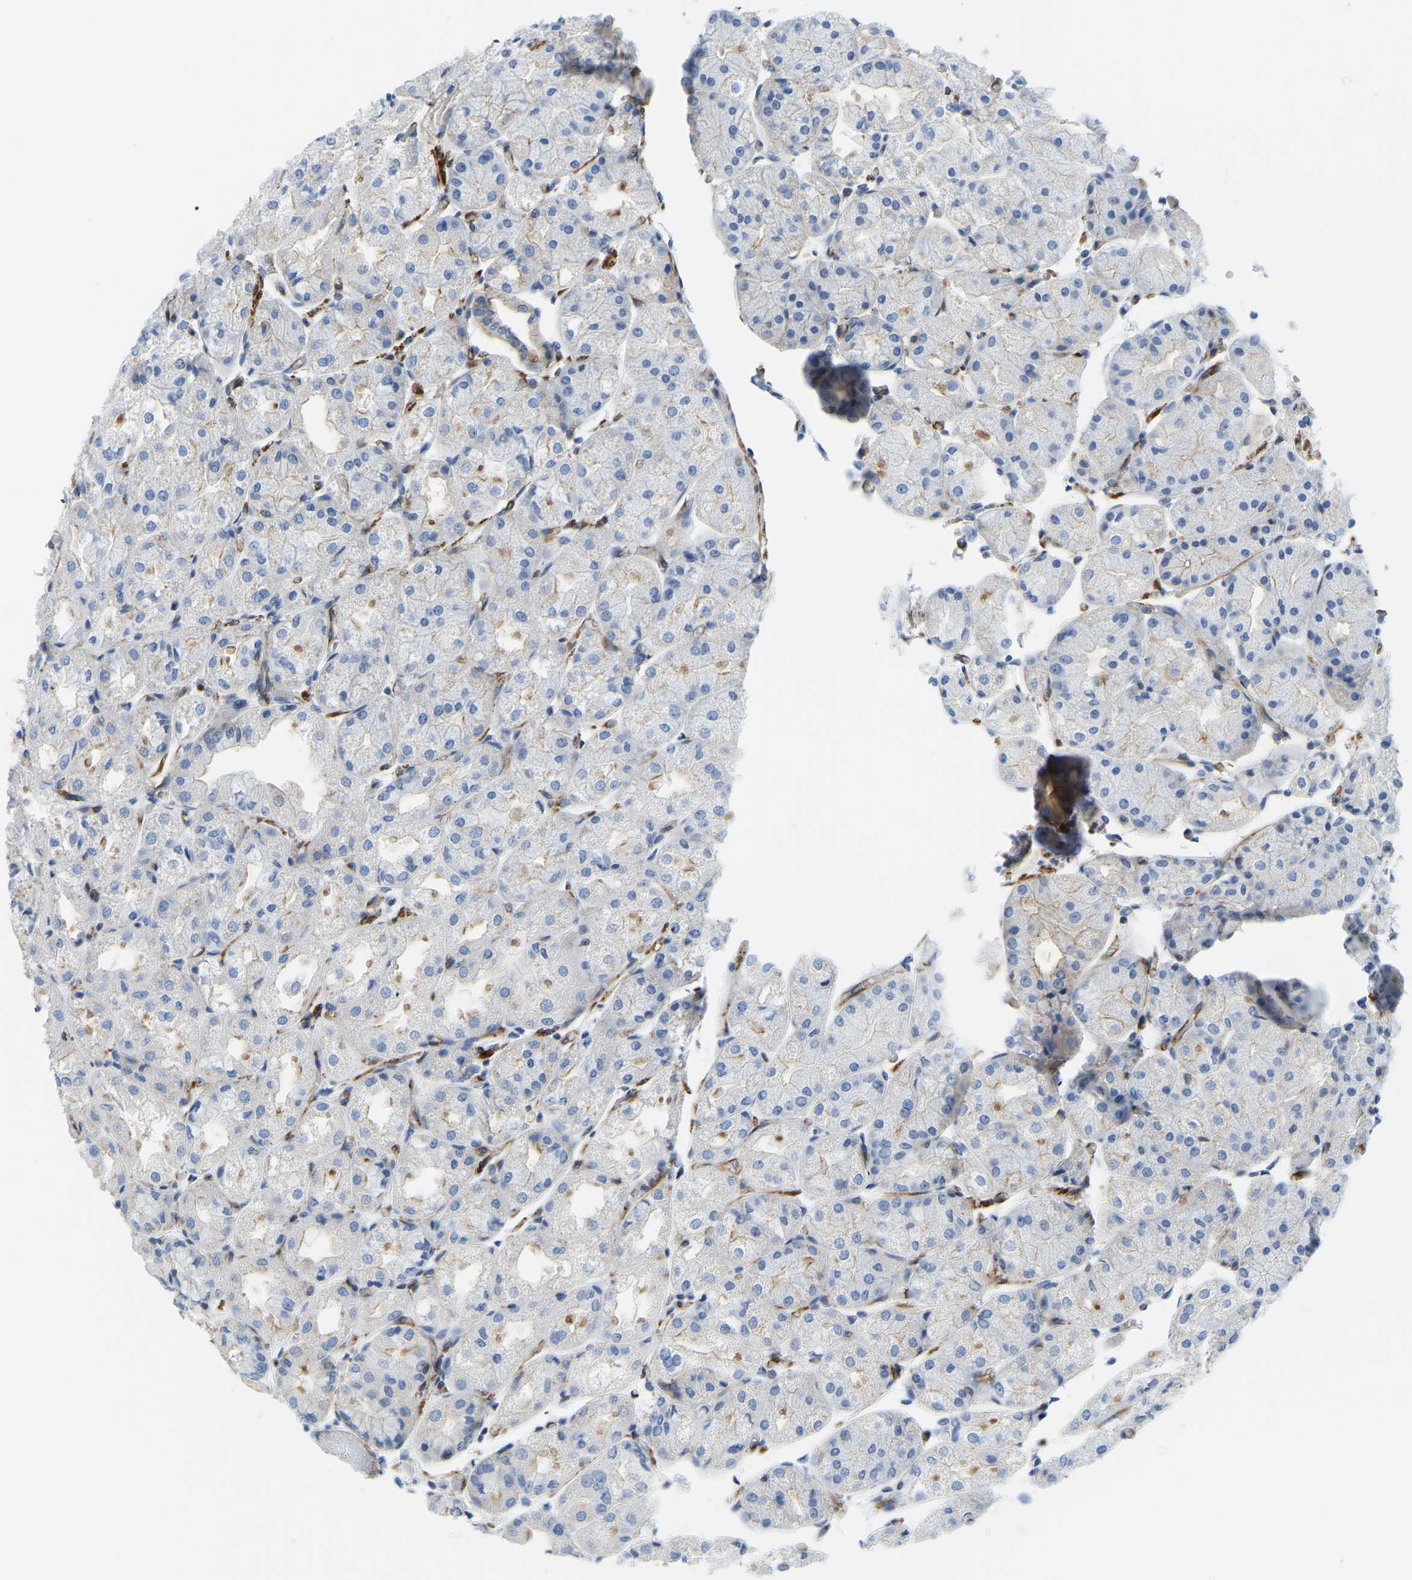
{"staining": {"intensity": "weak", "quantity": "<25%", "location": "cytoplasmic/membranous"}, "tissue": "stomach", "cell_type": "Glandular cells", "image_type": "normal", "snomed": [{"axis": "morphology", "description": "Normal tissue, NOS"}, {"axis": "topography", "description": "Stomach, upper"}], "caption": "IHC image of normal stomach stained for a protein (brown), which shows no staining in glandular cells.", "gene": "MYL3", "patient": {"sex": "male", "age": 72}}